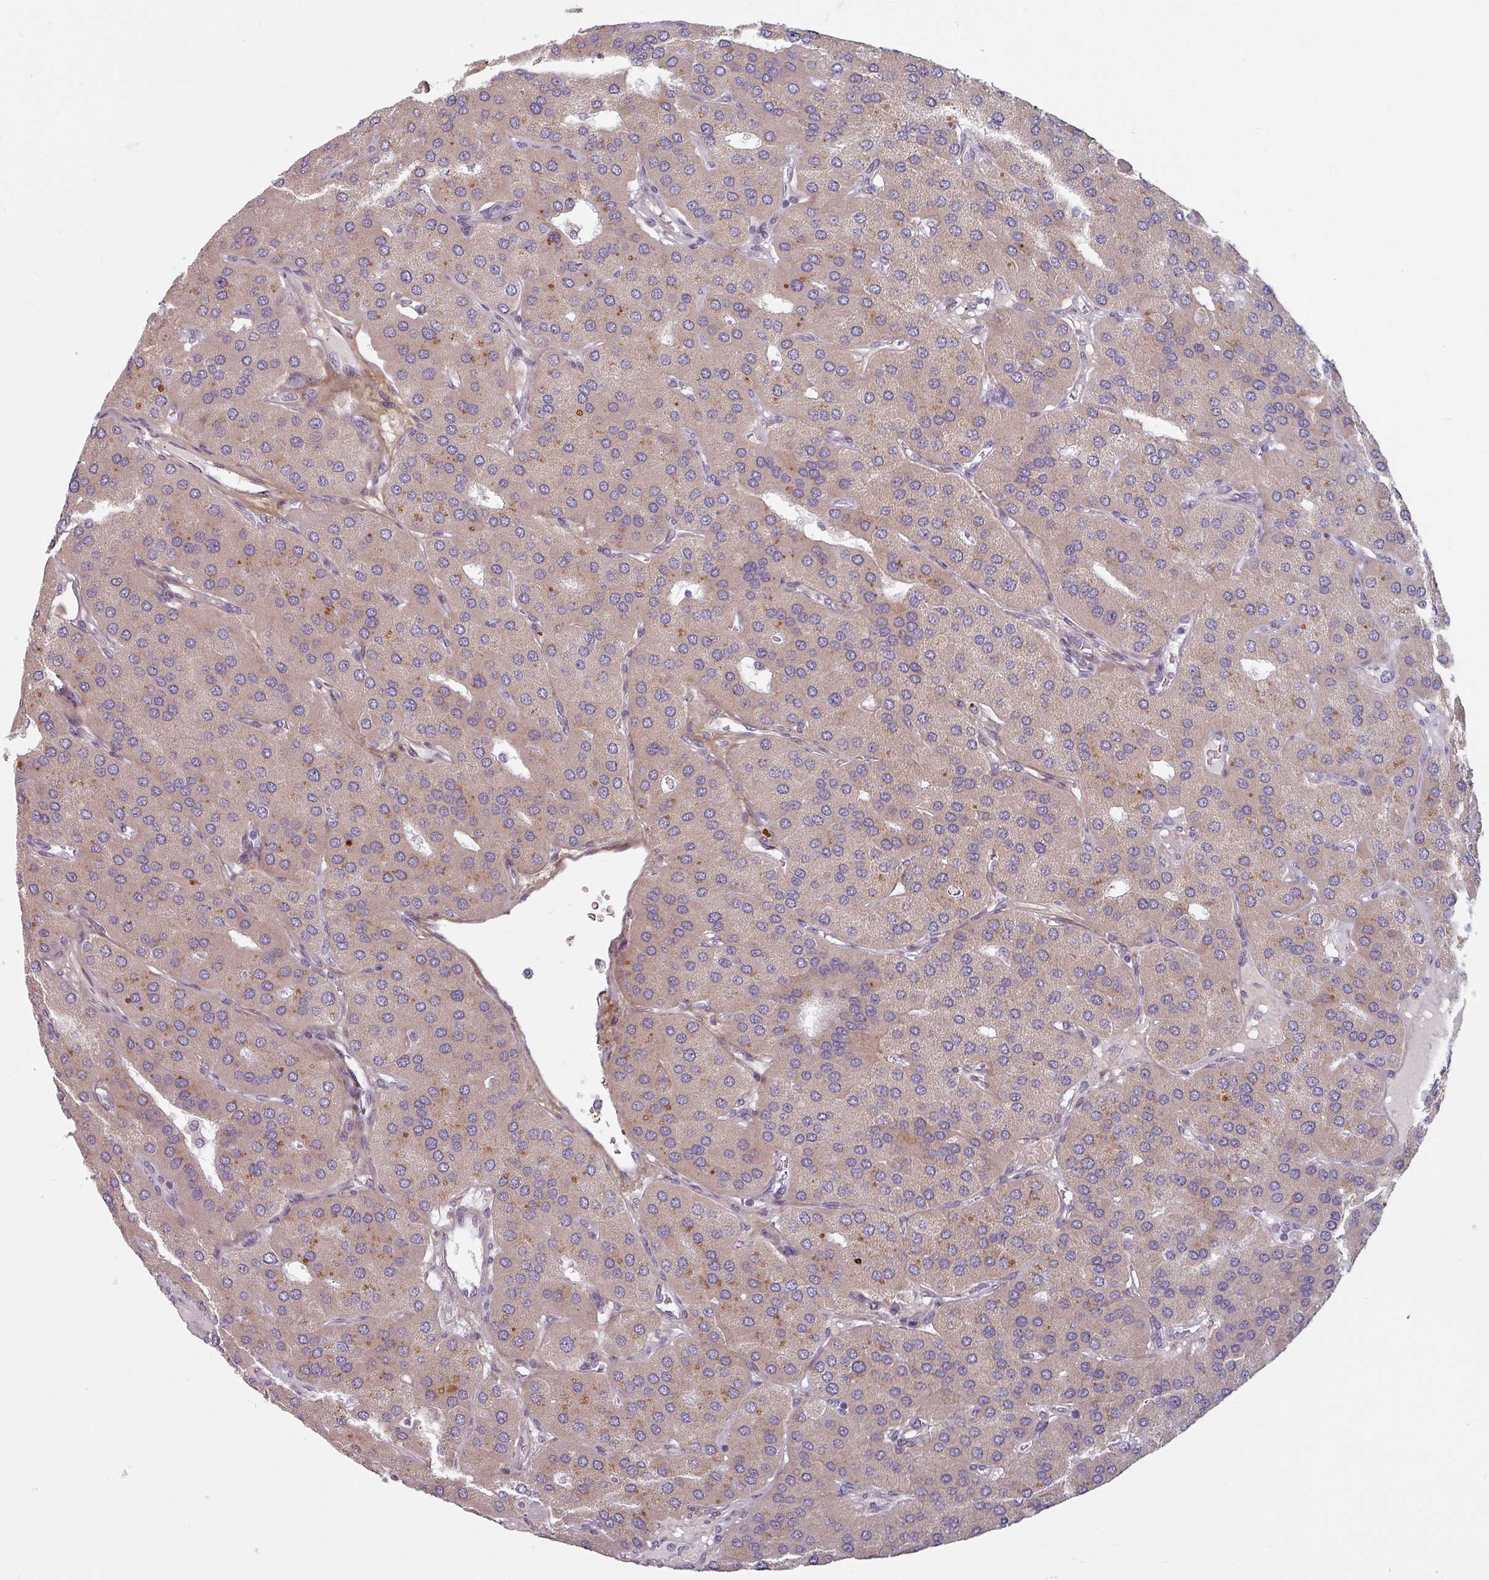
{"staining": {"intensity": "moderate", "quantity": "<25%", "location": "cytoplasmic/membranous"}, "tissue": "parathyroid gland", "cell_type": "Glandular cells", "image_type": "normal", "snomed": [{"axis": "morphology", "description": "Normal tissue, NOS"}, {"axis": "morphology", "description": "Adenoma, NOS"}, {"axis": "topography", "description": "Parathyroid gland"}], "caption": "Immunohistochemistry (IHC) micrograph of unremarkable parathyroid gland: human parathyroid gland stained using immunohistochemistry shows low levels of moderate protein expression localized specifically in the cytoplasmic/membranous of glandular cells, appearing as a cytoplasmic/membranous brown color.", "gene": "CYB5RL", "patient": {"sex": "female", "age": 86}}